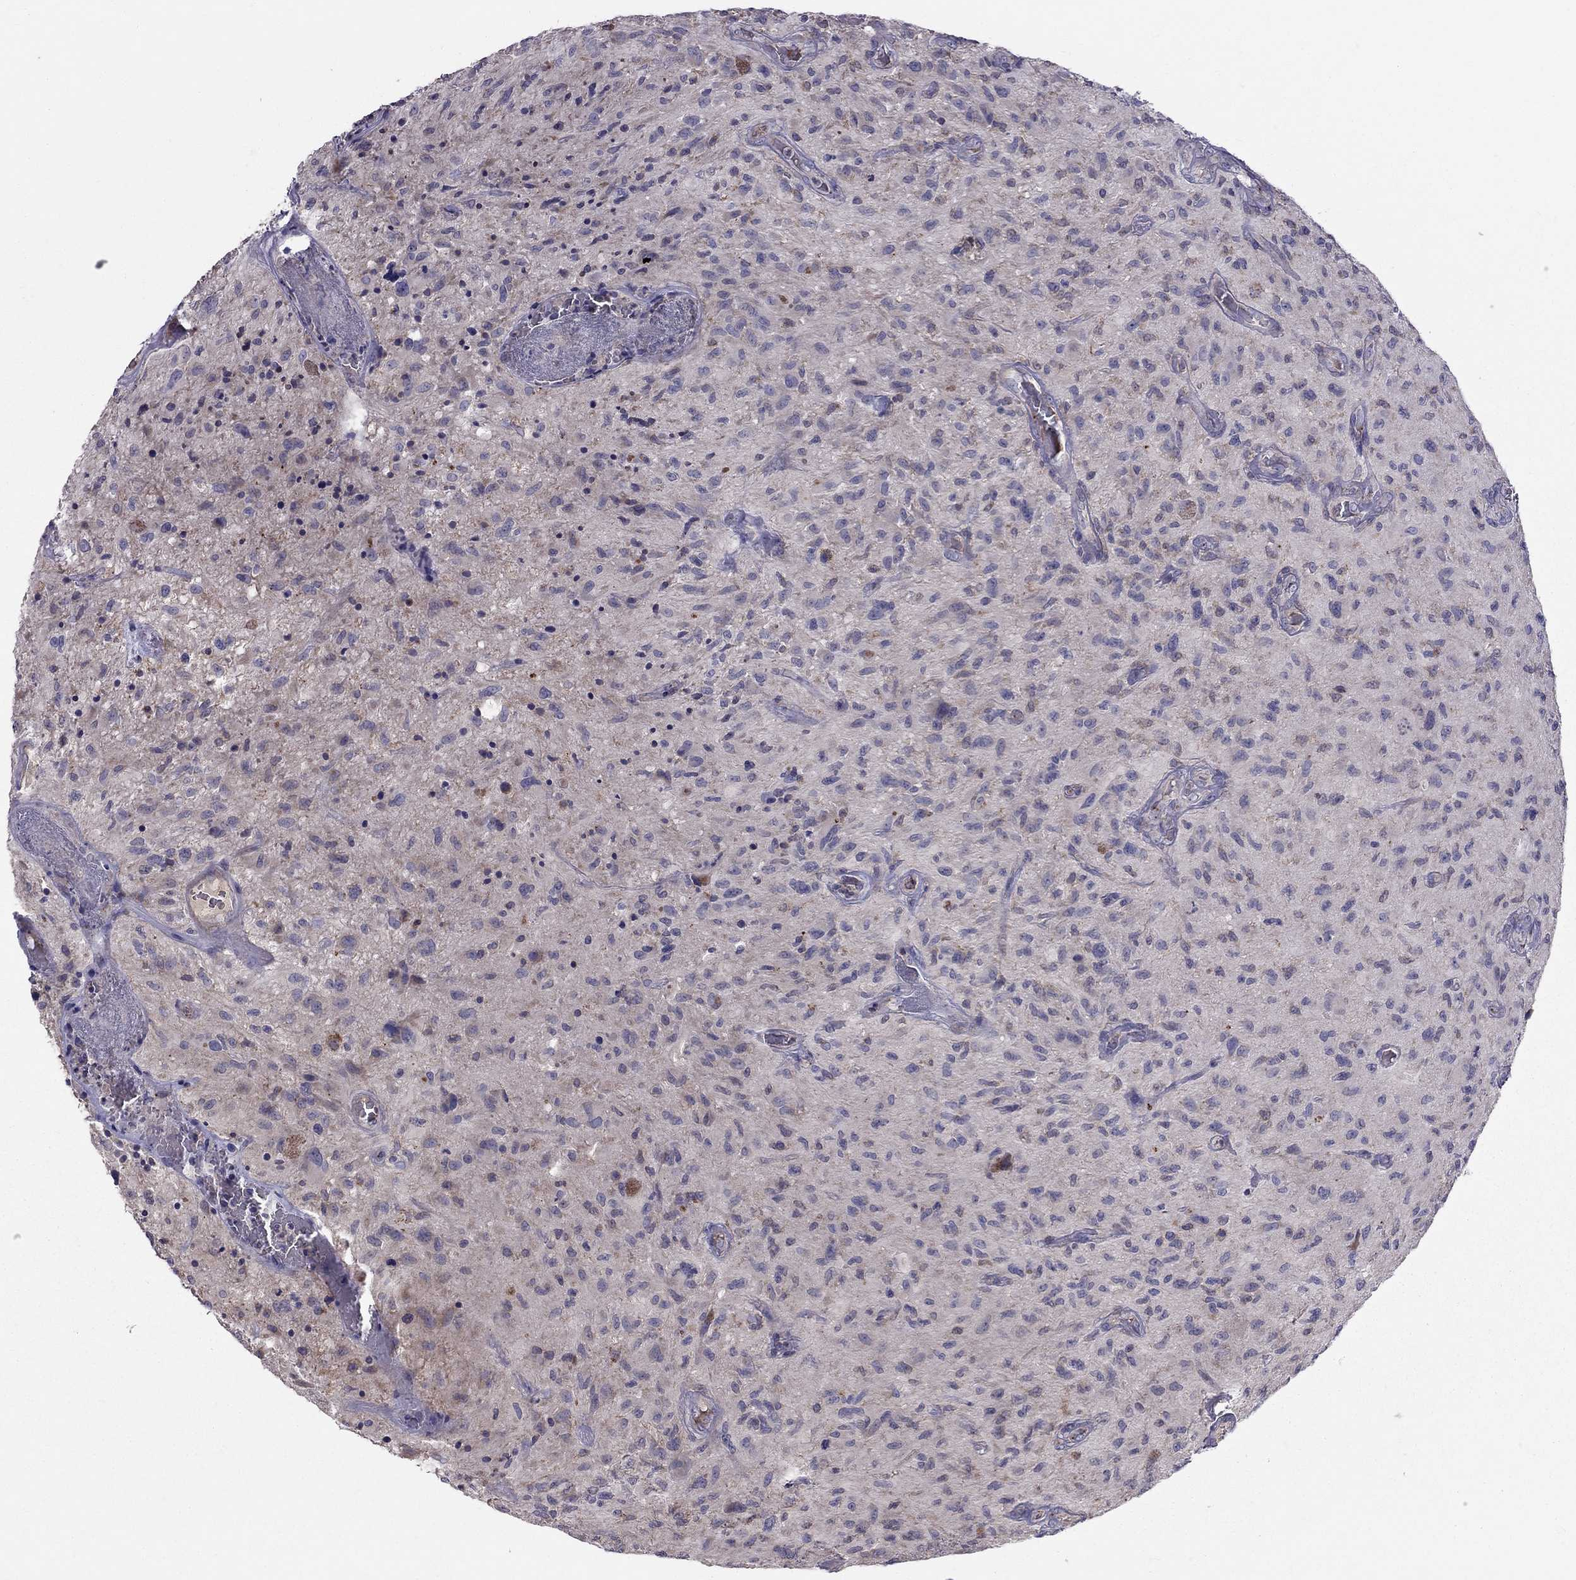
{"staining": {"intensity": "negative", "quantity": "none", "location": "none"}, "tissue": "glioma", "cell_type": "Tumor cells", "image_type": "cancer", "snomed": [{"axis": "morphology", "description": "Glioma, malignant, NOS"}, {"axis": "morphology", "description": "Glioma, malignant, High grade"}, {"axis": "topography", "description": "Brain"}], "caption": "Protein analysis of glioma exhibits no significant expression in tumor cells.", "gene": "PIK3CG", "patient": {"sex": "female", "age": 71}}